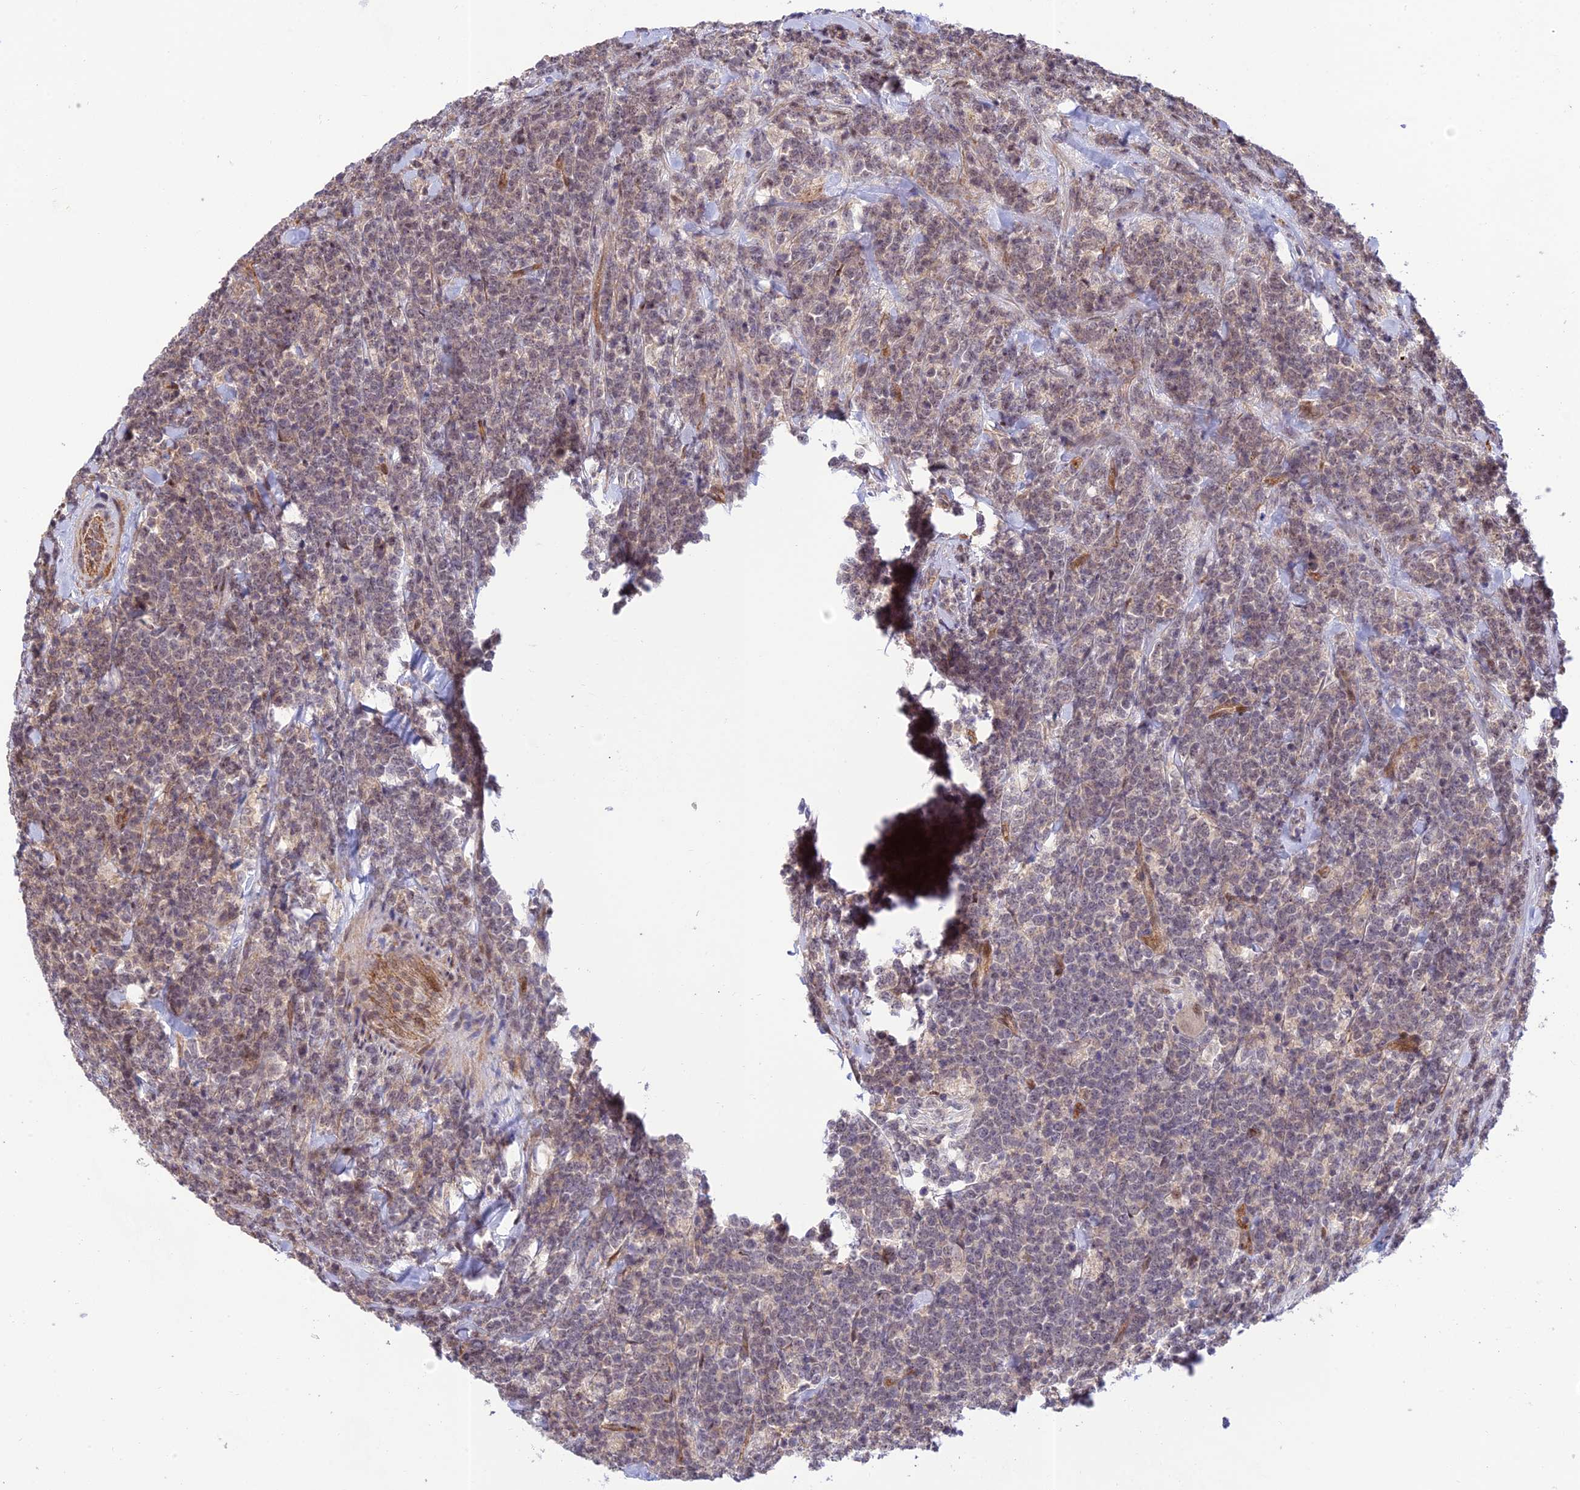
{"staining": {"intensity": "negative", "quantity": "none", "location": "none"}, "tissue": "lymphoma", "cell_type": "Tumor cells", "image_type": "cancer", "snomed": [{"axis": "morphology", "description": "Malignant lymphoma, non-Hodgkin's type, High grade"}, {"axis": "topography", "description": "Small intestine"}], "caption": "Image shows no significant protein positivity in tumor cells of lymphoma. (Brightfield microscopy of DAB immunohistochemistry (IHC) at high magnification).", "gene": "ZNF584", "patient": {"sex": "male", "age": 8}}